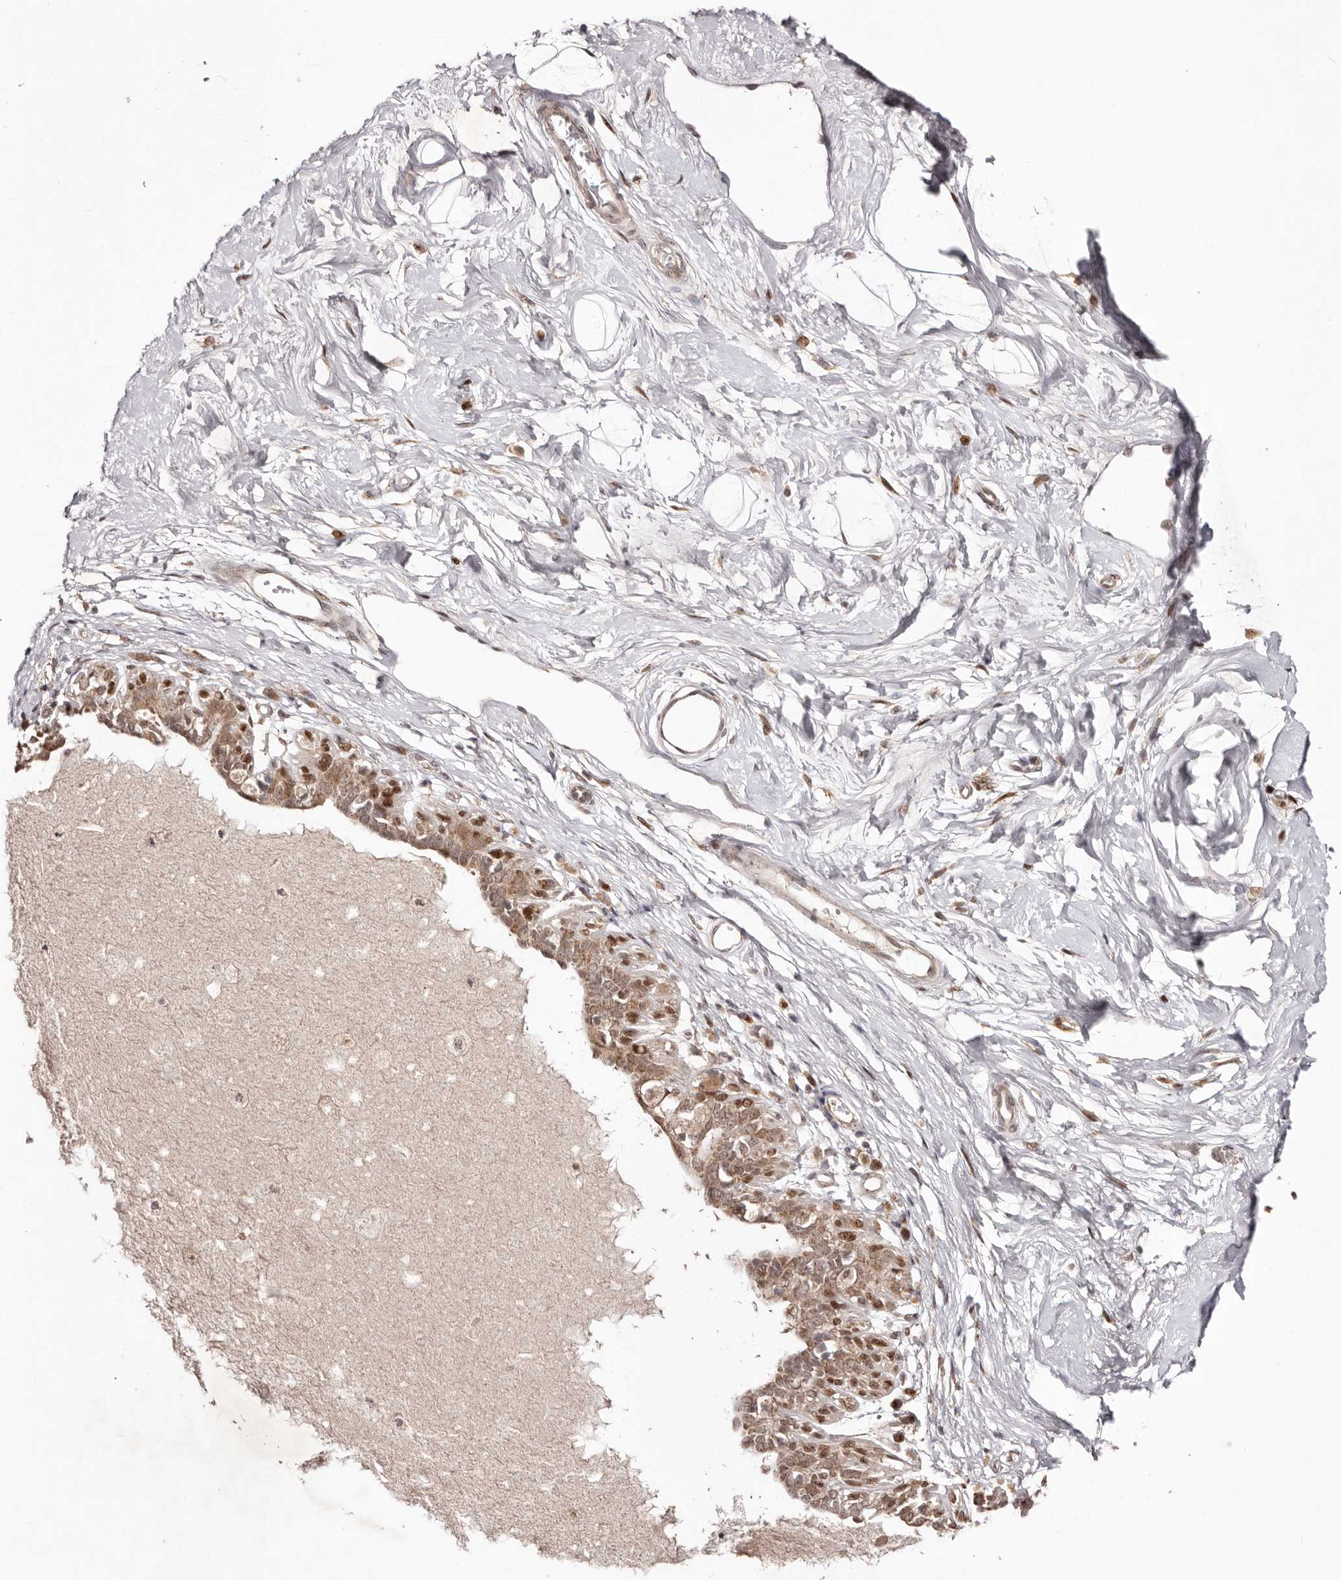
{"staining": {"intensity": "negative", "quantity": "none", "location": "none"}, "tissue": "breast", "cell_type": "Adipocytes", "image_type": "normal", "snomed": [{"axis": "morphology", "description": "Normal tissue, NOS"}, {"axis": "topography", "description": "Breast"}], "caption": "Adipocytes show no significant expression in normal breast. (DAB (3,3'-diaminobenzidine) IHC, high magnification).", "gene": "EGR3", "patient": {"sex": "female", "age": 45}}